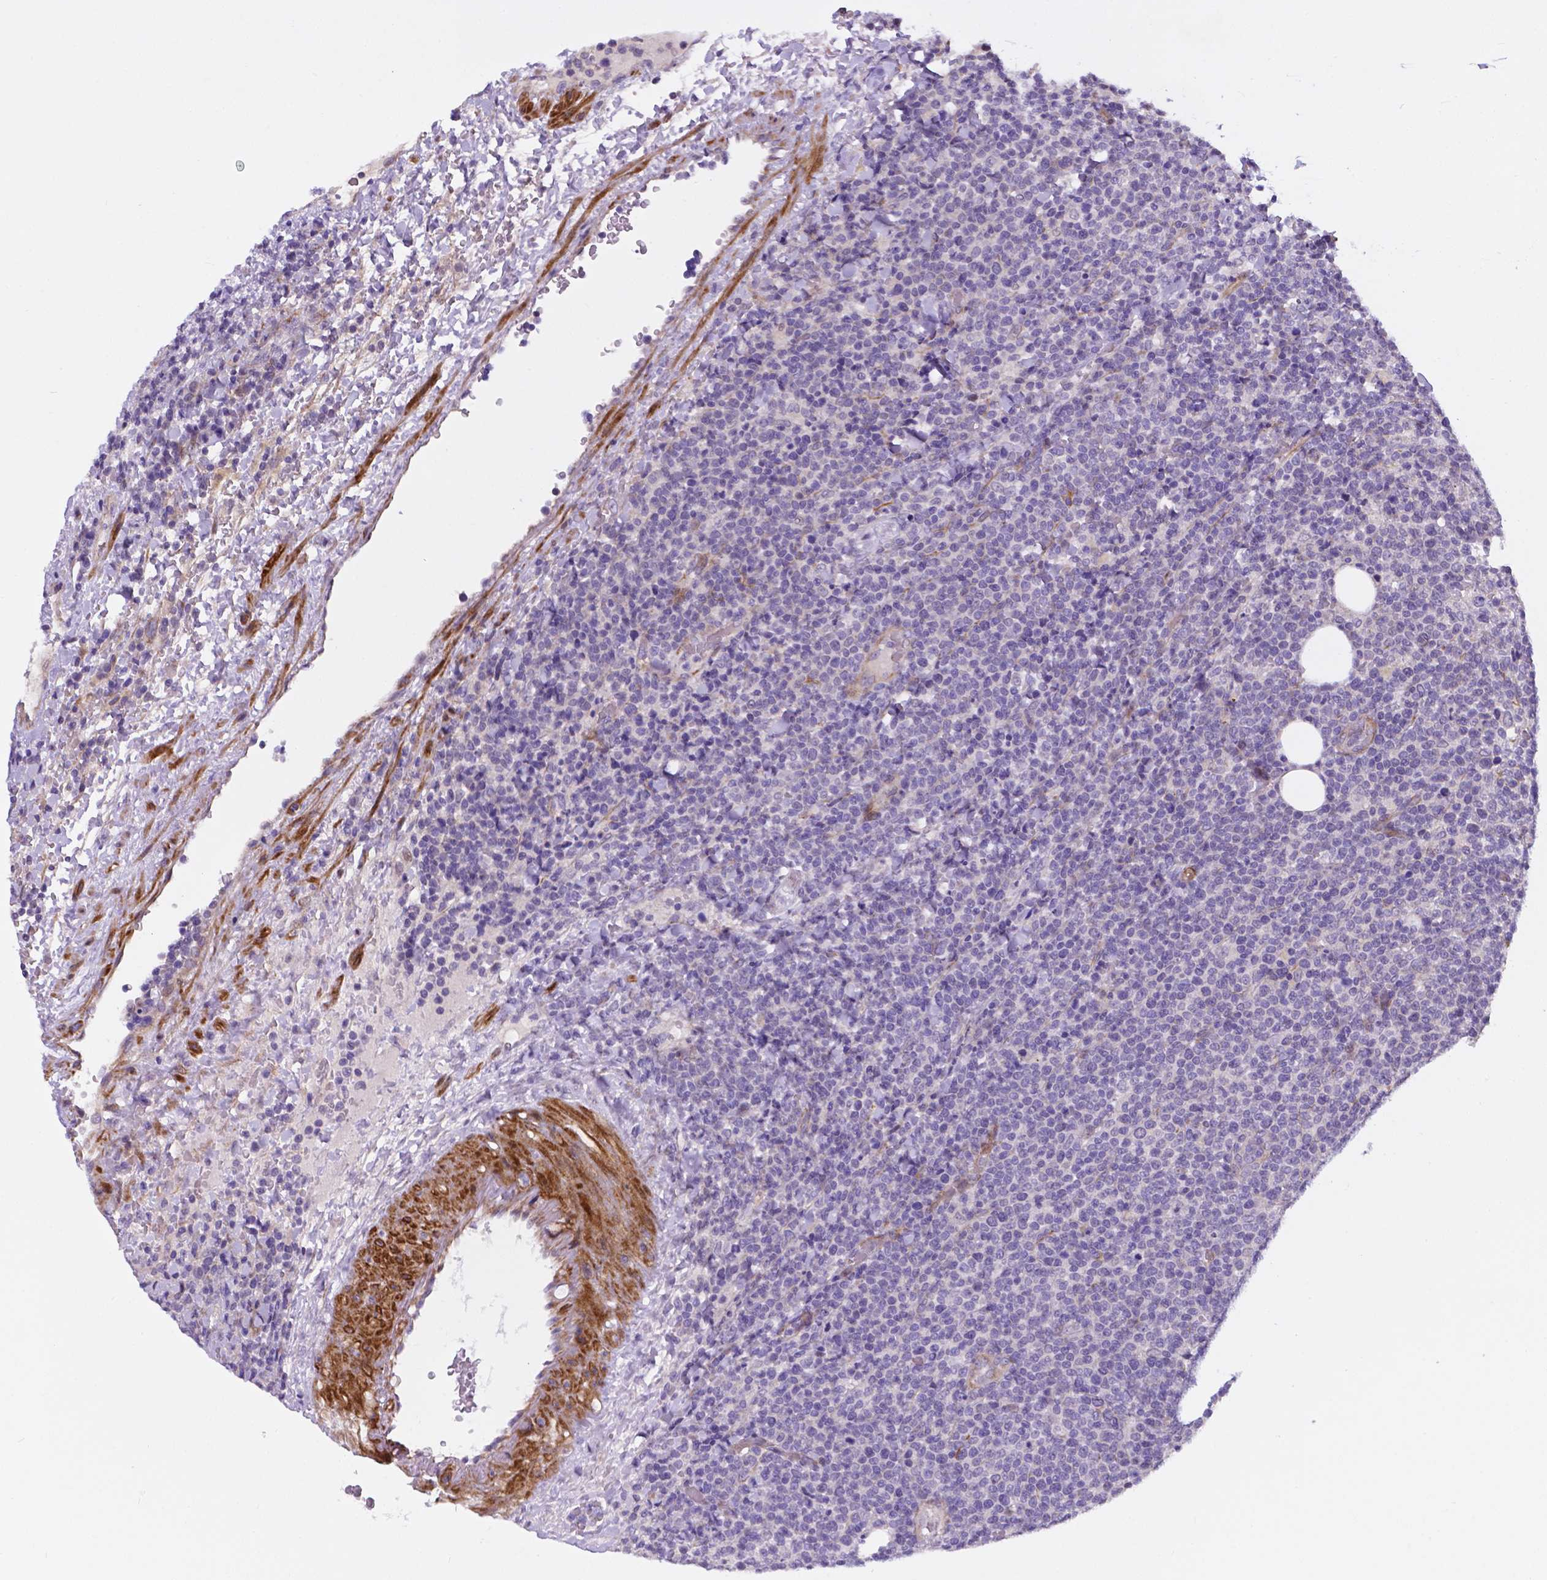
{"staining": {"intensity": "negative", "quantity": "none", "location": "none"}, "tissue": "lymphoma", "cell_type": "Tumor cells", "image_type": "cancer", "snomed": [{"axis": "morphology", "description": "Malignant lymphoma, non-Hodgkin's type, High grade"}, {"axis": "topography", "description": "Lymph node"}], "caption": "Micrograph shows no significant protein positivity in tumor cells of lymphoma.", "gene": "PFKFB4", "patient": {"sex": "male", "age": 61}}